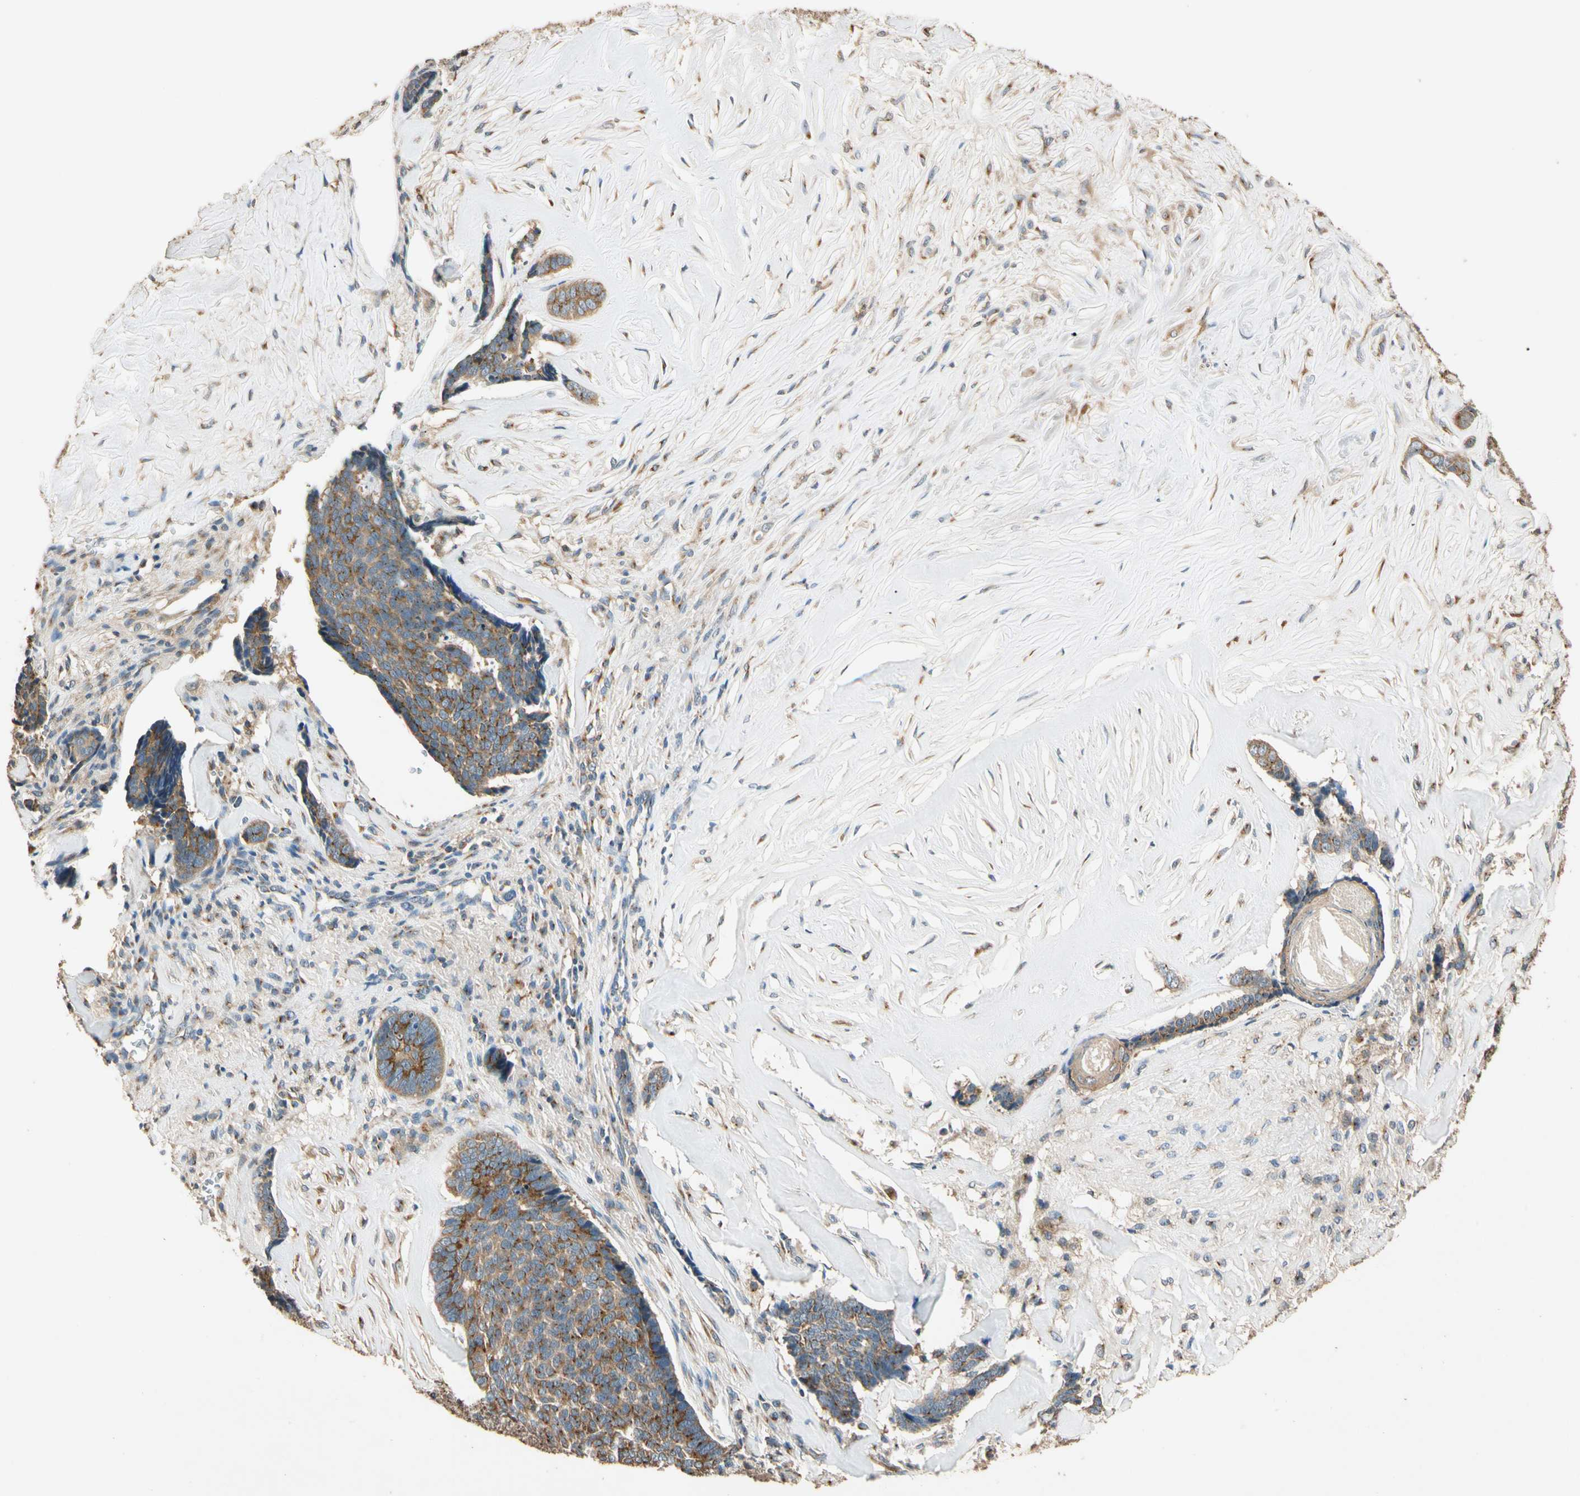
{"staining": {"intensity": "moderate", "quantity": ">75%", "location": "cytoplasmic/membranous"}, "tissue": "skin cancer", "cell_type": "Tumor cells", "image_type": "cancer", "snomed": [{"axis": "morphology", "description": "Basal cell carcinoma"}, {"axis": "topography", "description": "Skin"}], "caption": "A micrograph showing moderate cytoplasmic/membranous expression in about >75% of tumor cells in skin basal cell carcinoma, as visualized by brown immunohistochemical staining.", "gene": "AKAP9", "patient": {"sex": "male", "age": 84}}